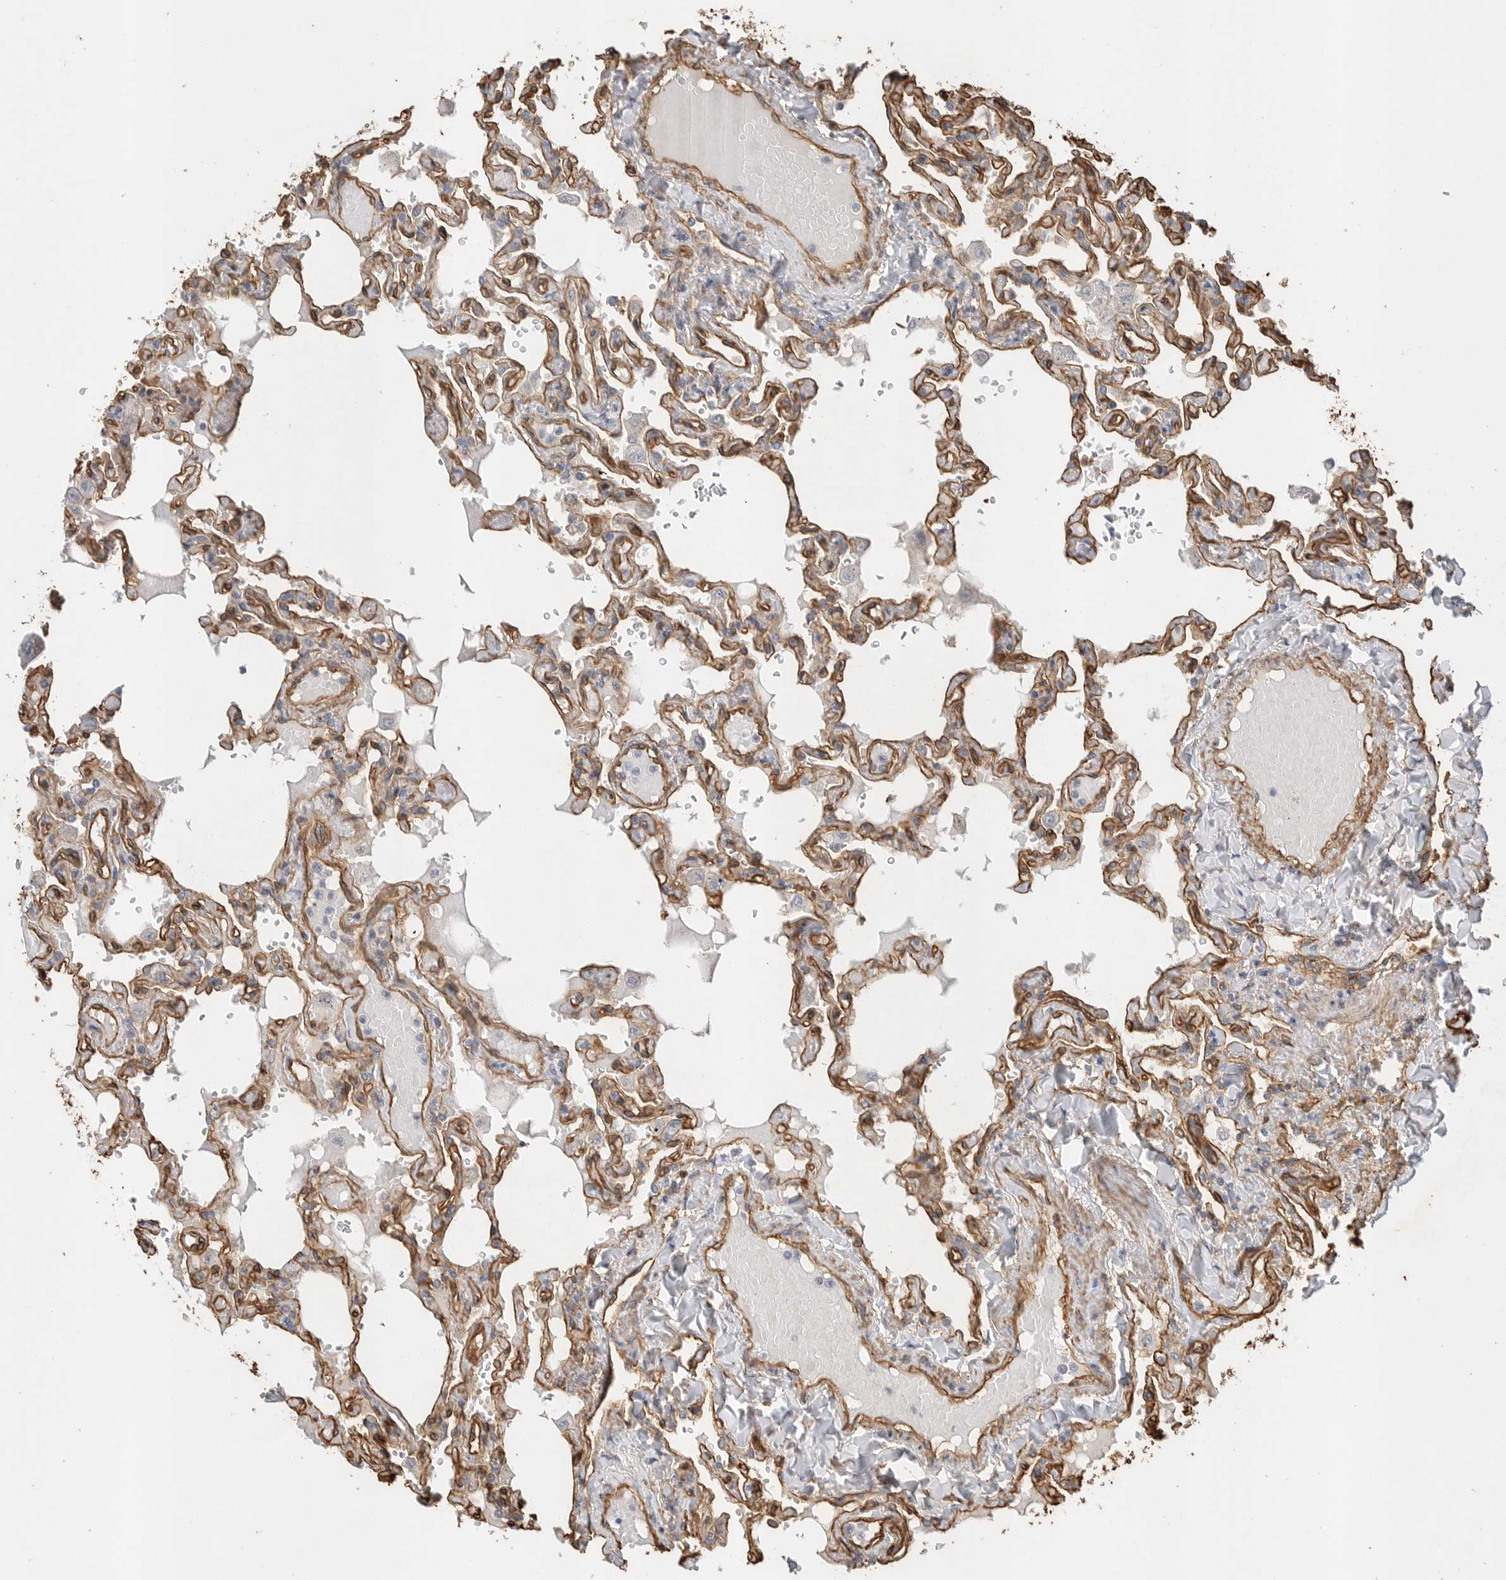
{"staining": {"intensity": "moderate", "quantity": "25%-75%", "location": "cytoplasmic/membranous"}, "tissue": "lung", "cell_type": "Alveolar cells", "image_type": "normal", "snomed": [{"axis": "morphology", "description": "Normal tissue, NOS"}, {"axis": "topography", "description": "Lung"}], "caption": "Protein staining displays moderate cytoplasmic/membranous expression in about 25%-75% of alveolar cells in normal lung.", "gene": "JMJD4", "patient": {"sex": "male", "age": 21}}